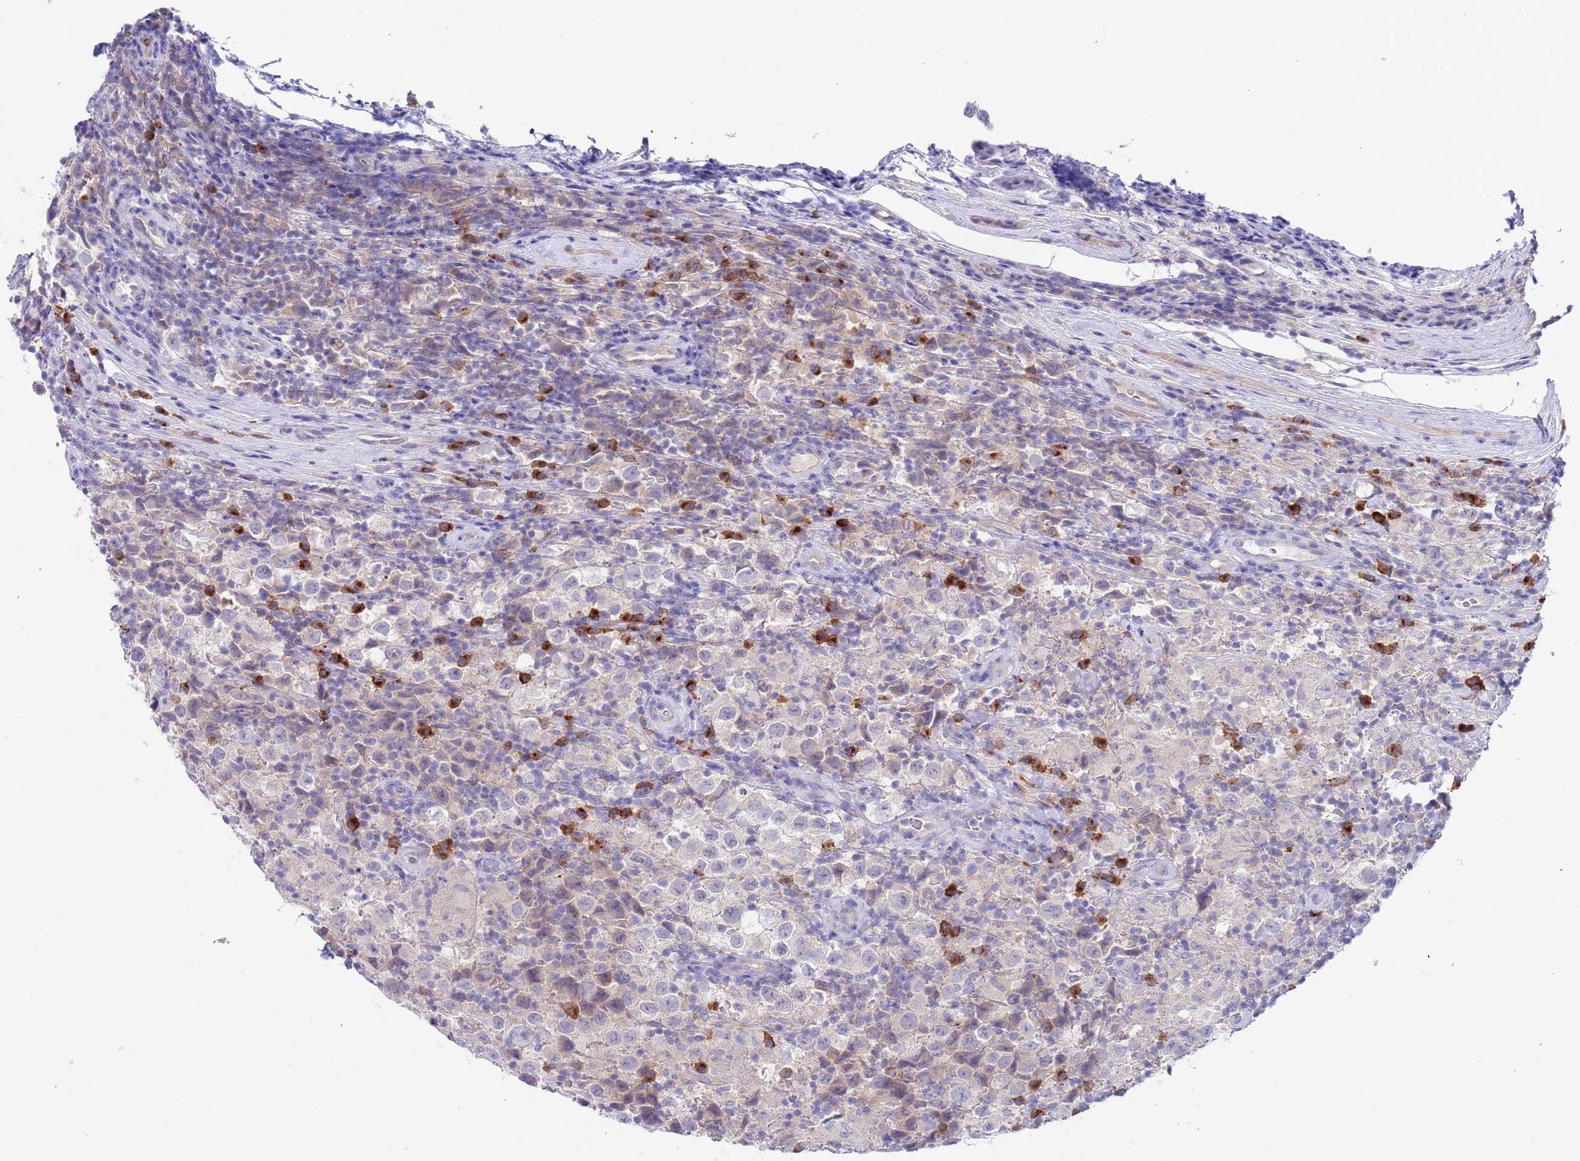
{"staining": {"intensity": "negative", "quantity": "none", "location": "none"}, "tissue": "testis cancer", "cell_type": "Tumor cells", "image_type": "cancer", "snomed": [{"axis": "morphology", "description": "Seminoma, NOS"}, {"axis": "morphology", "description": "Carcinoma, Embryonal, NOS"}, {"axis": "topography", "description": "Testis"}], "caption": "There is no significant positivity in tumor cells of testis cancer.", "gene": "TYW1", "patient": {"sex": "male", "age": 41}}